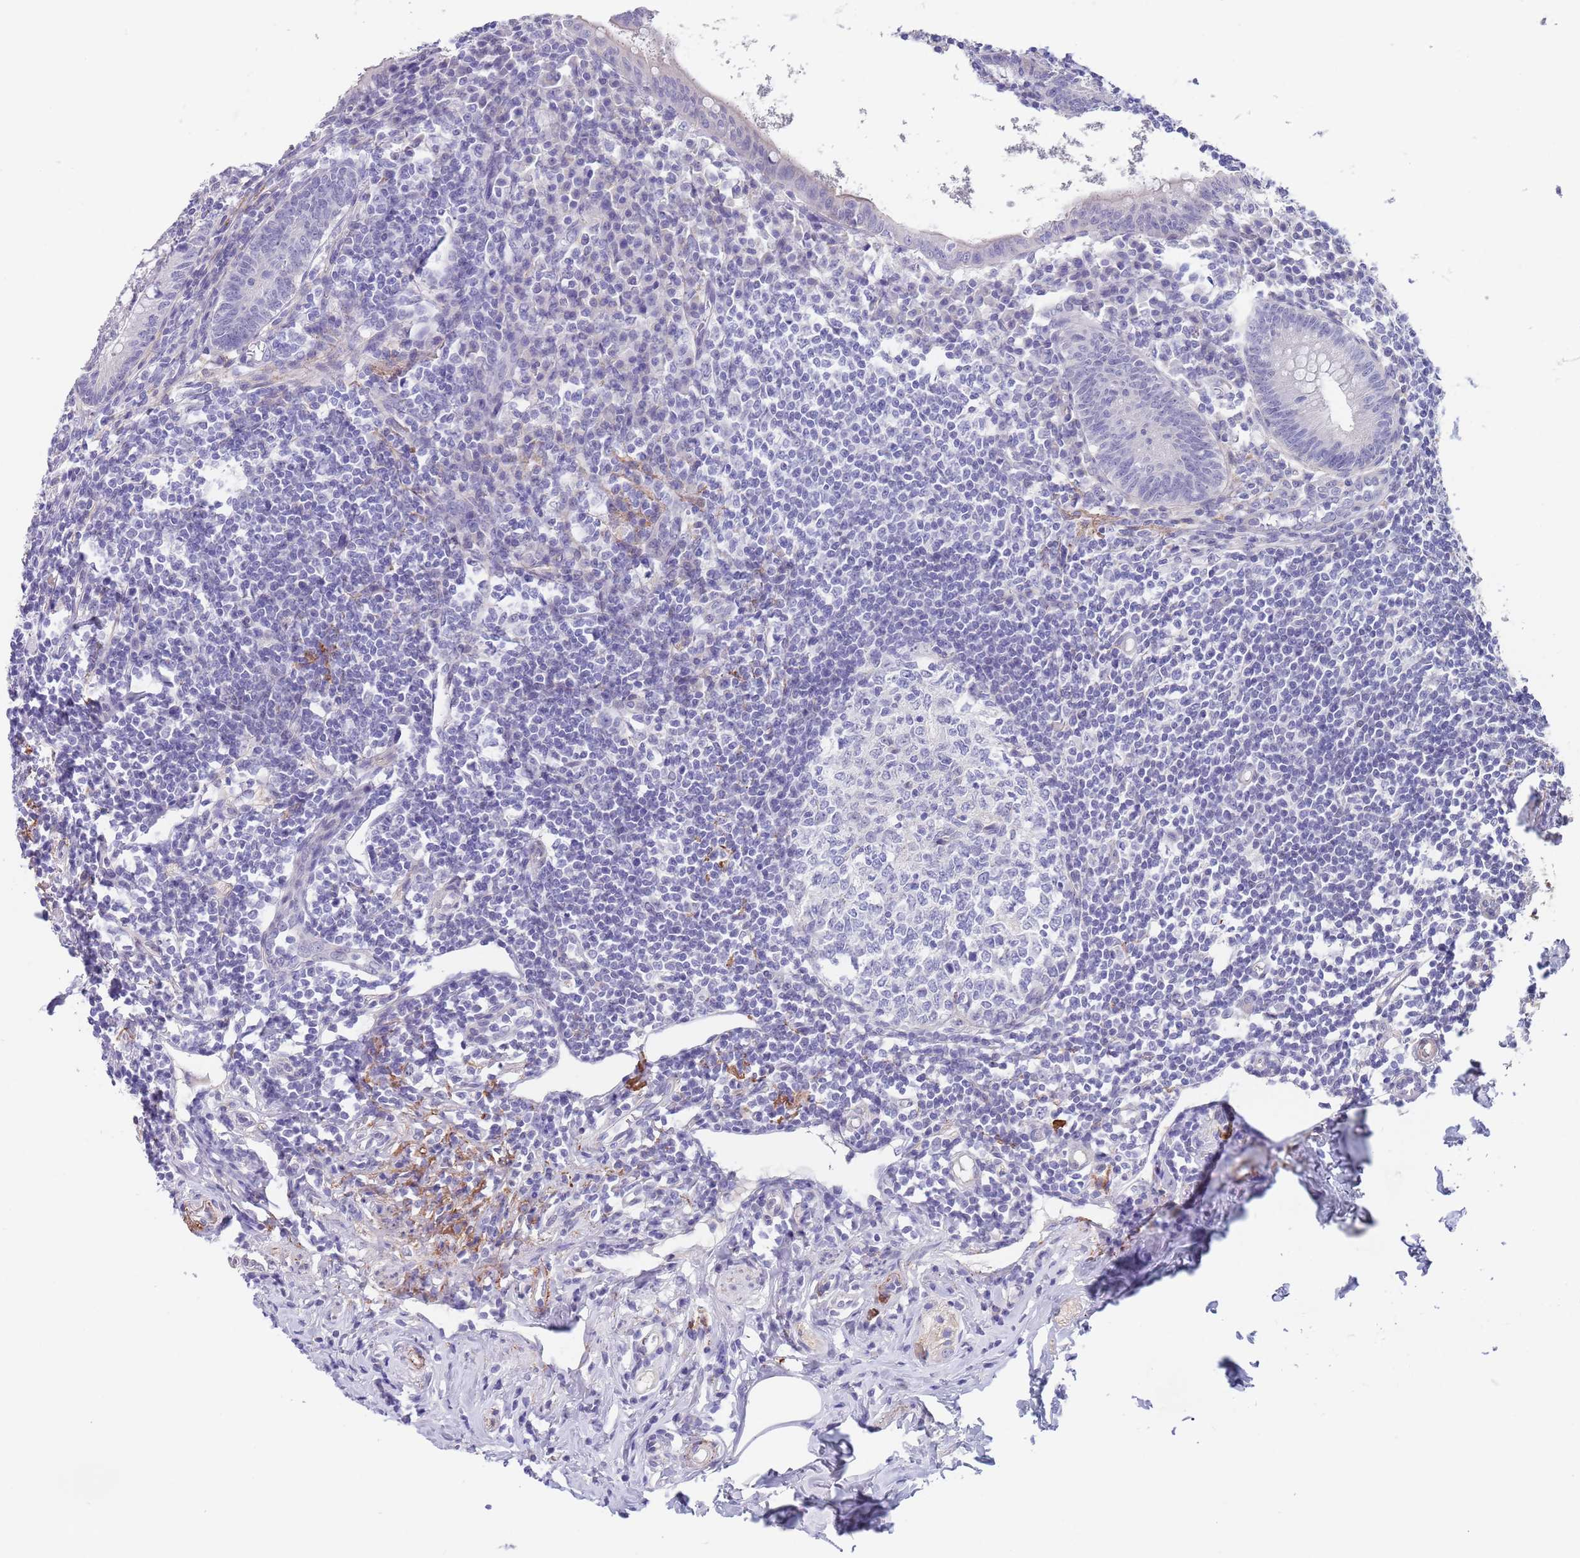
{"staining": {"intensity": "negative", "quantity": "none", "location": "none"}, "tissue": "appendix", "cell_type": "Glandular cells", "image_type": "normal", "snomed": [{"axis": "morphology", "description": "Normal tissue, NOS"}, {"axis": "topography", "description": "Appendix"}], "caption": "This is a image of immunohistochemistry staining of normal appendix, which shows no expression in glandular cells.", "gene": "RNF169", "patient": {"sex": "female", "age": 33}}